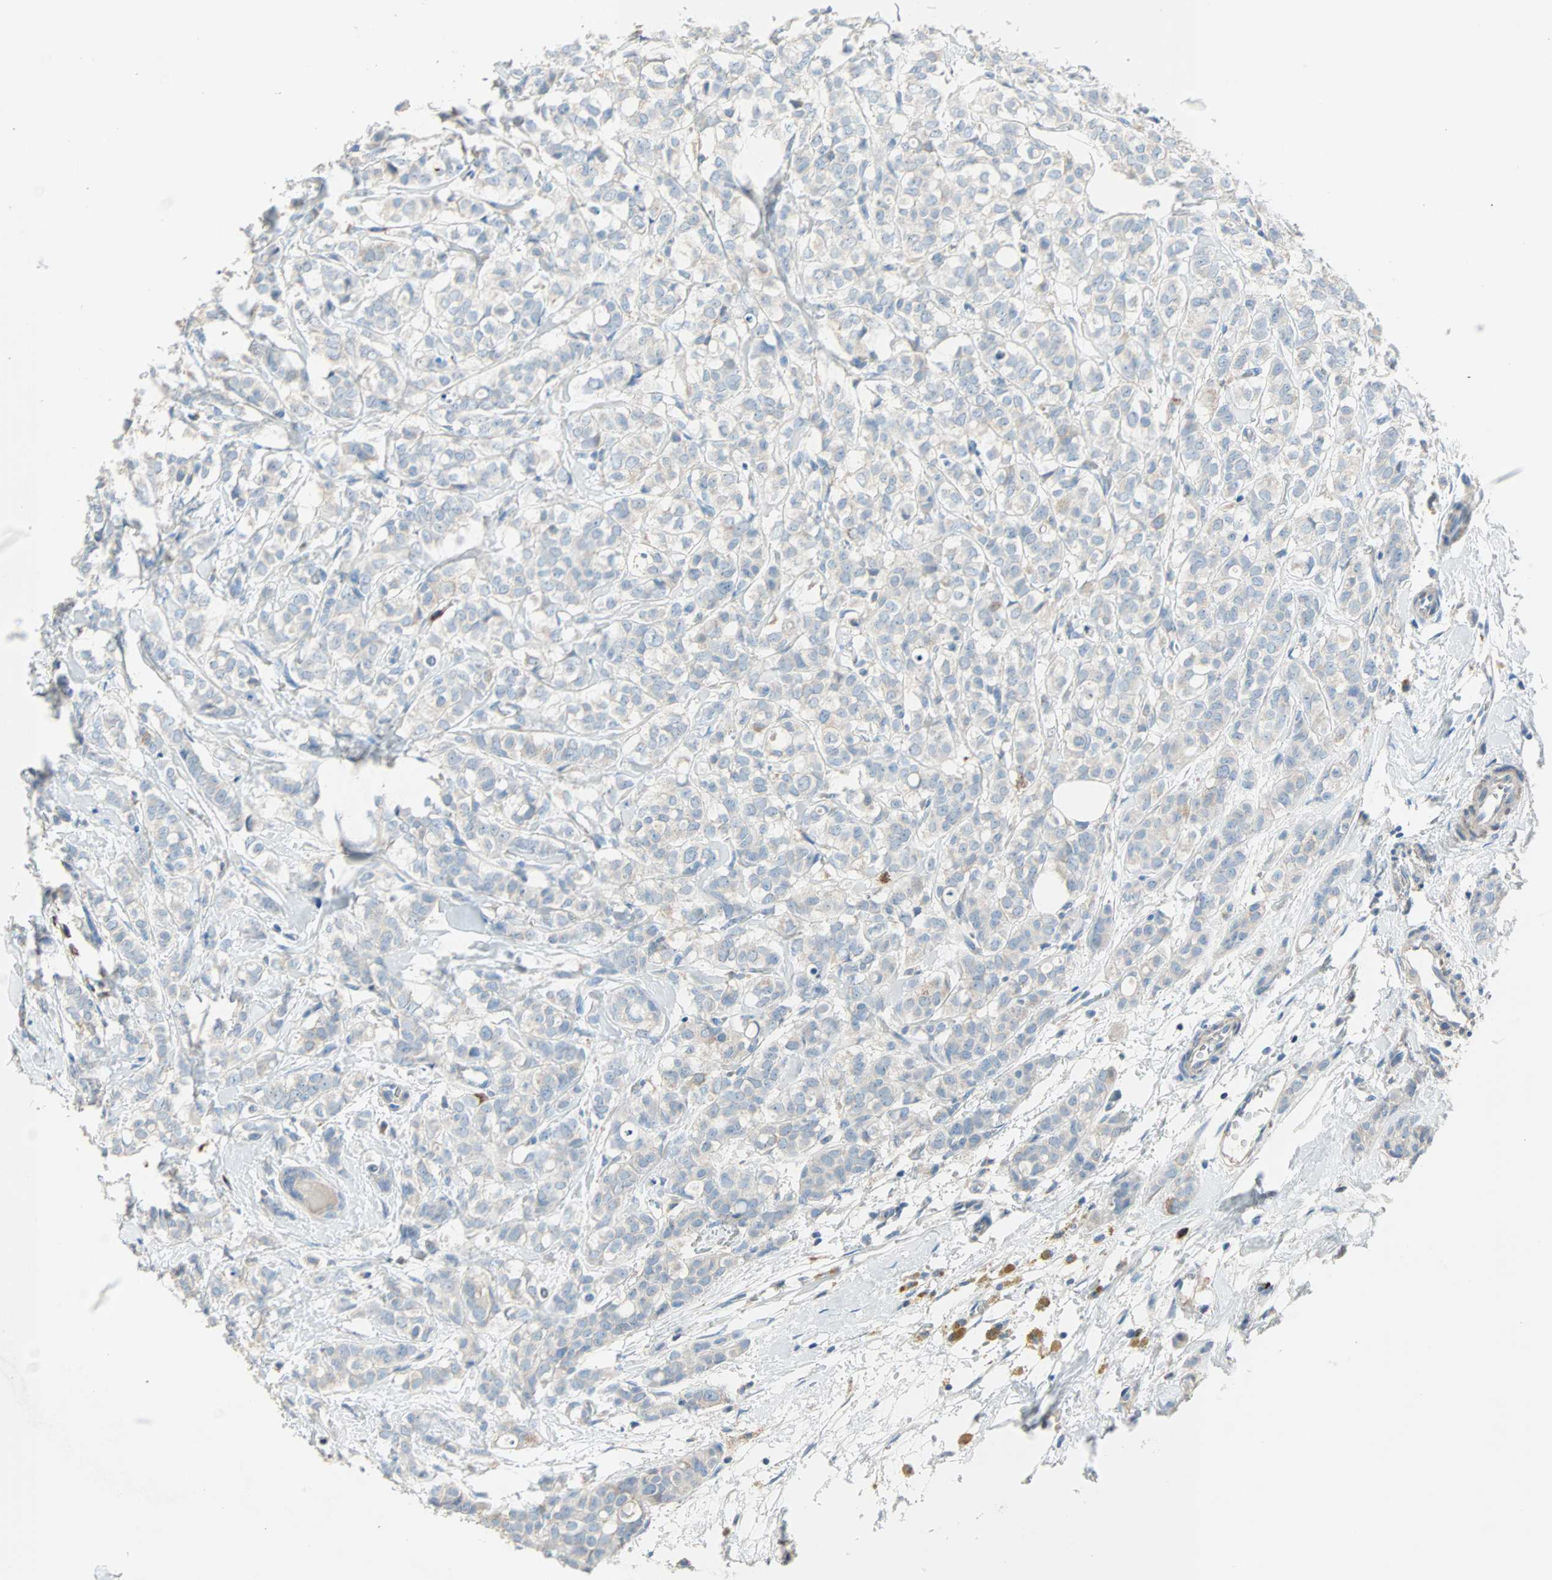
{"staining": {"intensity": "negative", "quantity": "none", "location": "none"}, "tissue": "breast cancer", "cell_type": "Tumor cells", "image_type": "cancer", "snomed": [{"axis": "morphology", "description": "Lobular carcinoma"}, {"axis": "topography", "description": "Breast"}], "caption": "A micrograph of human breast cancer is negative for staining in tumor cells.", "gene": "ACVRL1", "patient": {"sex": "female", "age": 60}}